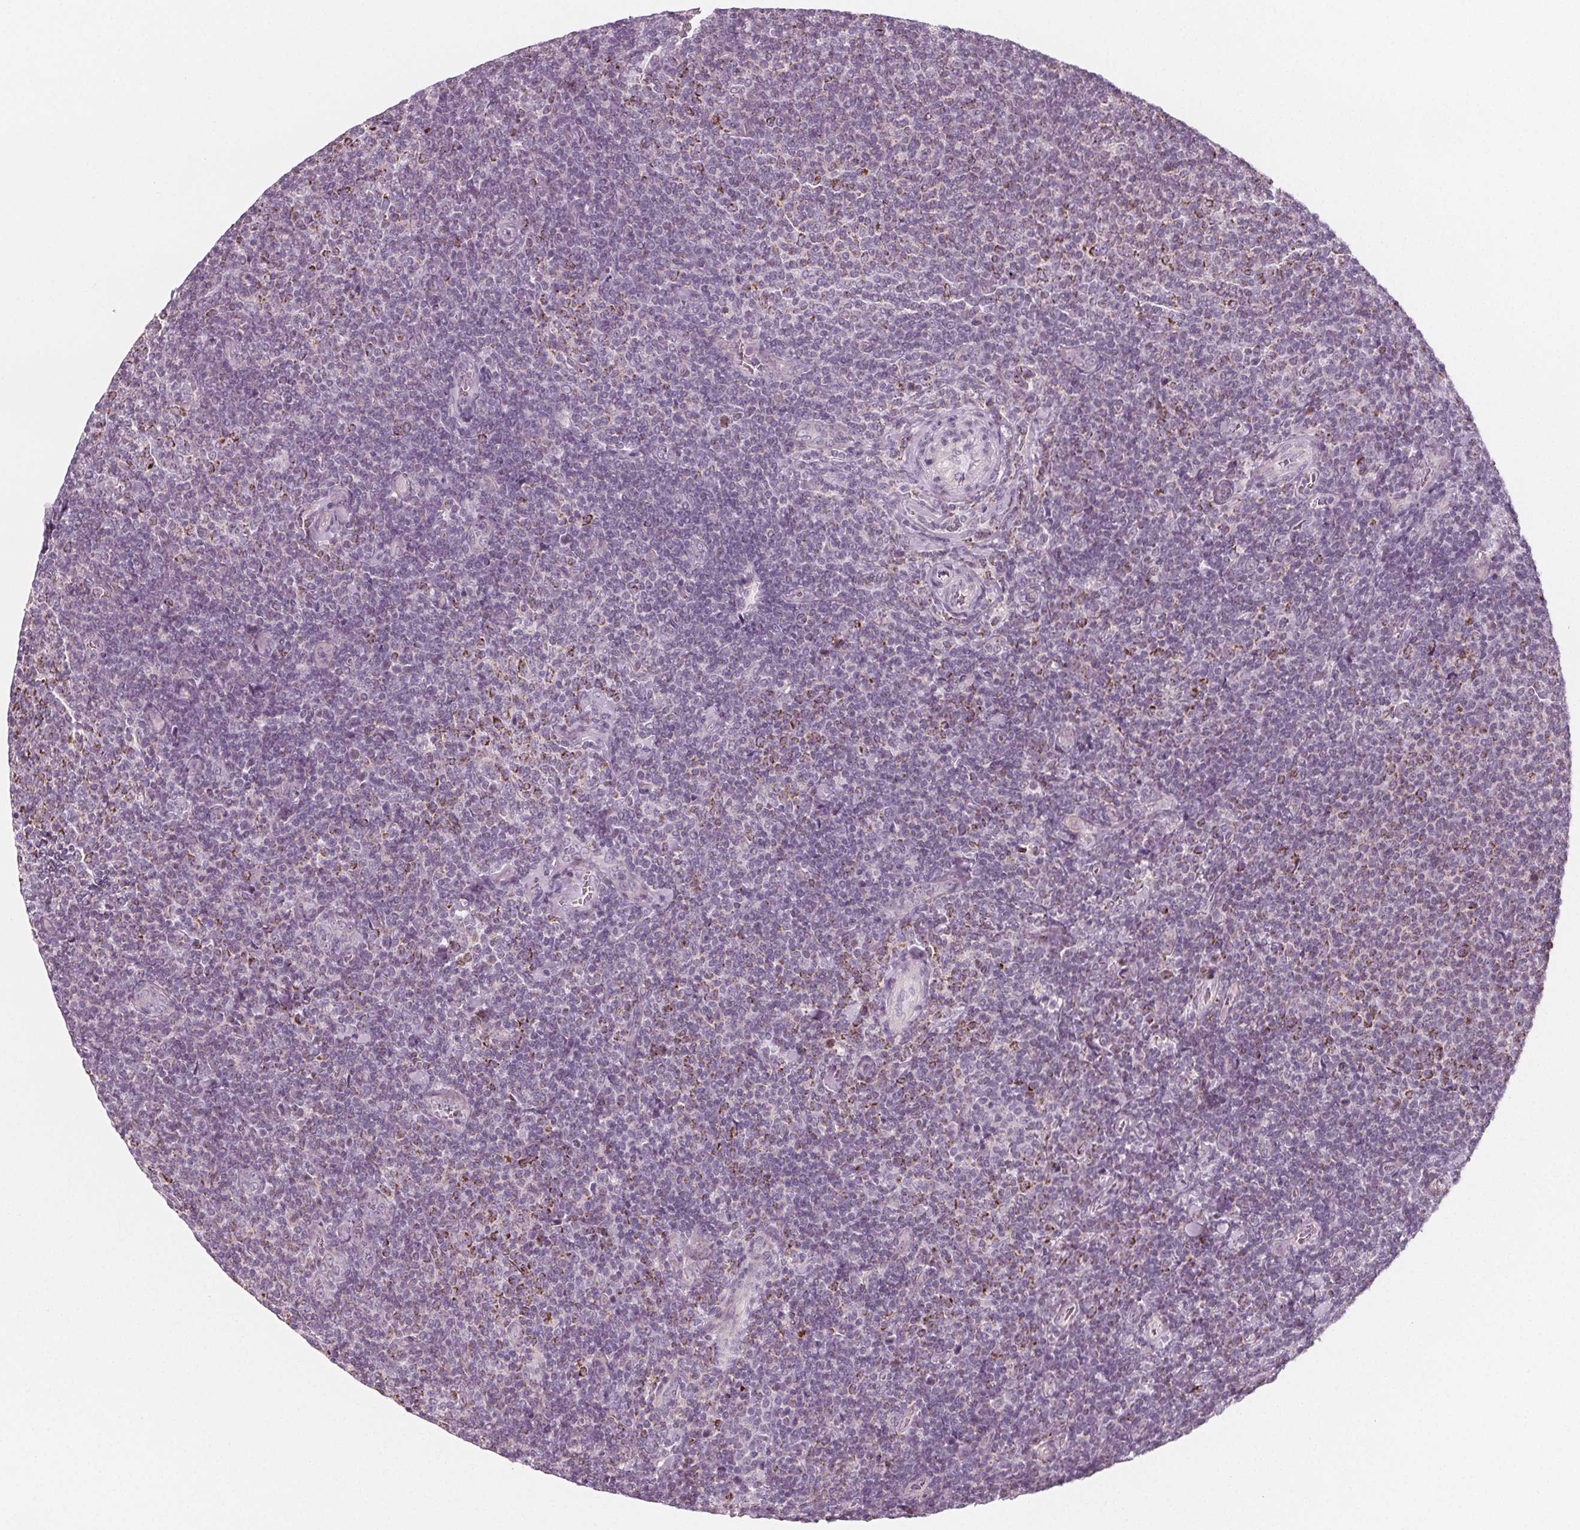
{"staining": {"intensity": "negative", "quantity": "none", "location": "none"}, "tissue": "lymphoma", "cell_type": "Tumor cells", "image_type": "cancer", "snomed": [{"axis": "morphology", "description": "Malignant lymphoma, non-Hodgkin's type, Low grade"}, {"axis": "topography", "description": "Lymph node"}], "caption": "Immunohistochemistry photomicrograph of neoplastic tissue: lymphoma stained with DAB (3,3'-diaminobenzidine) reveals no significant protein positivity in tumor cells.", "gene": "IL17C", "patient": {"sex": "male", "age": 52}}